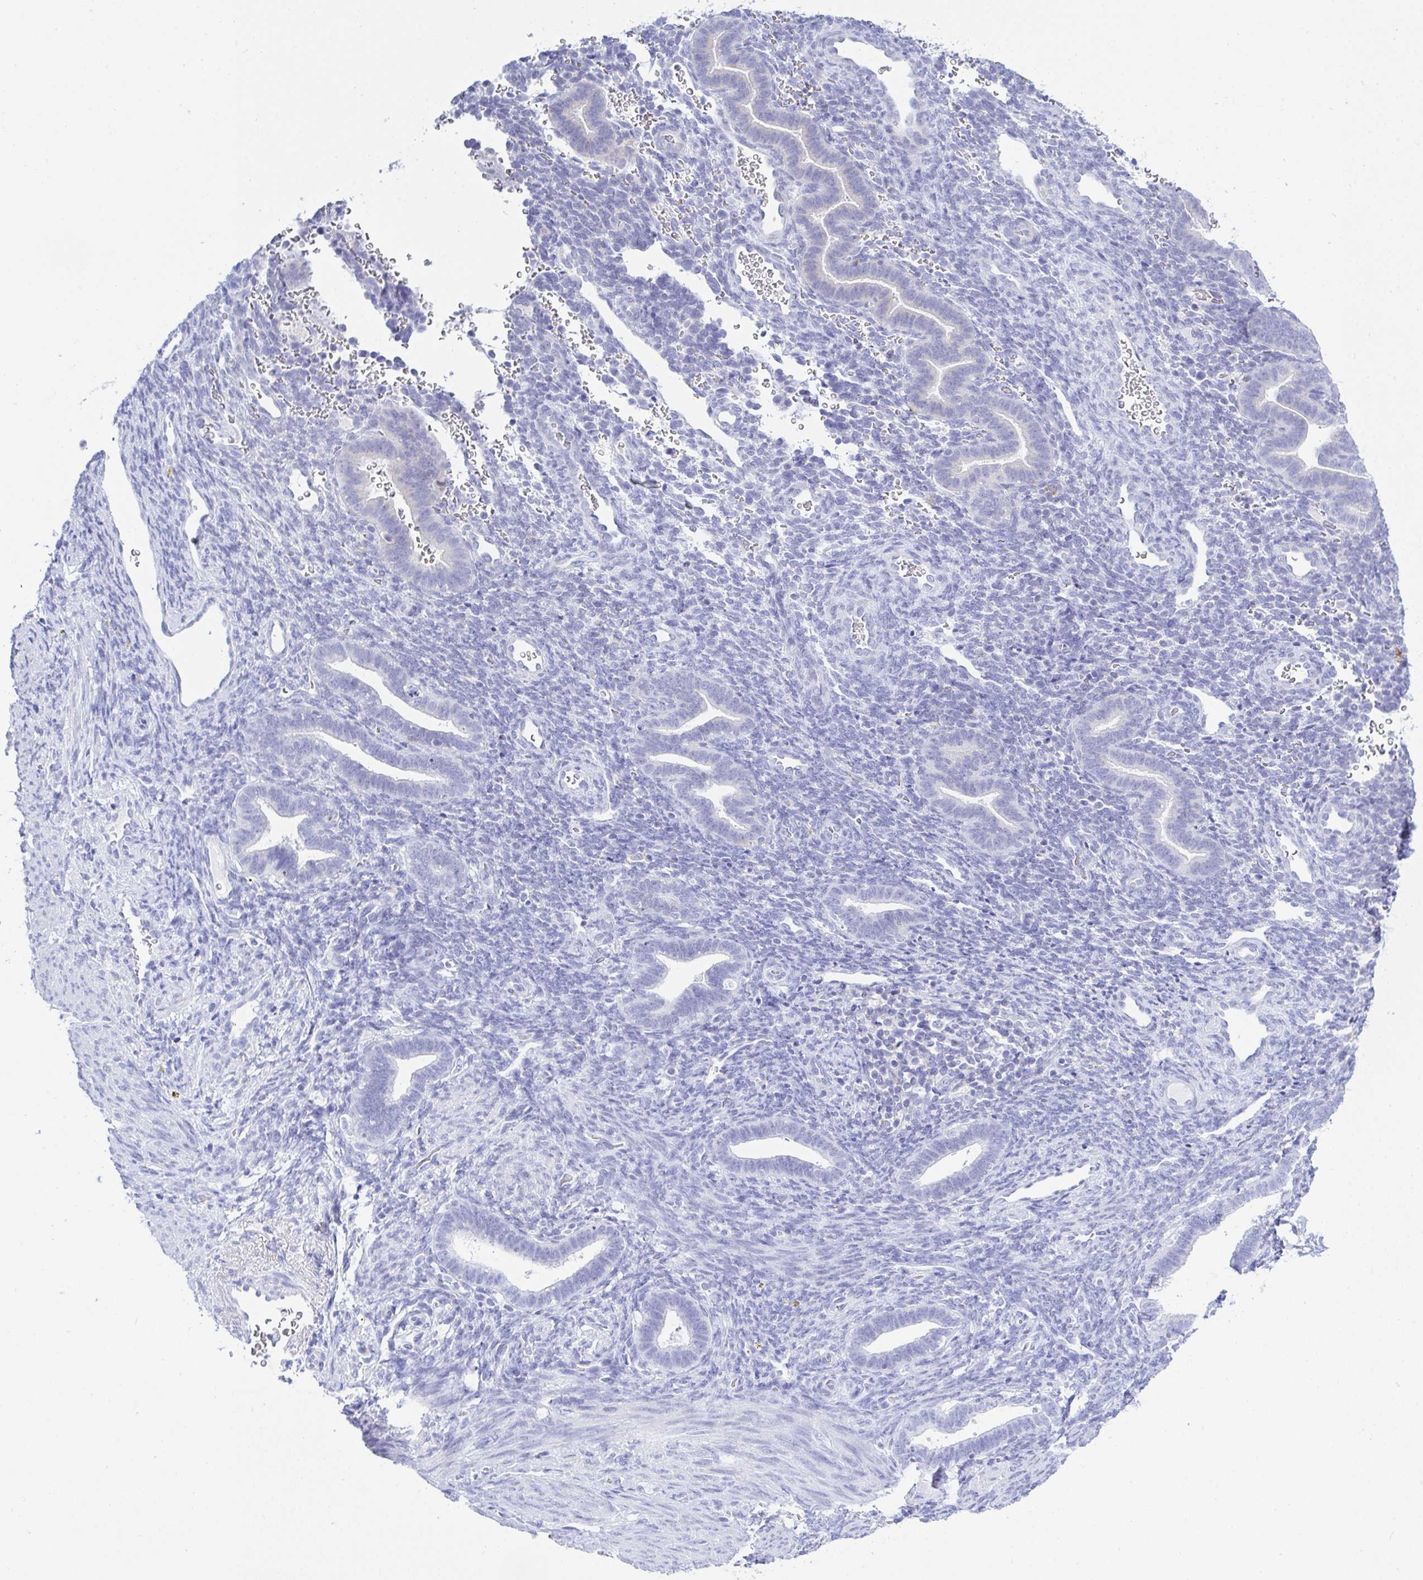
{"staining": {"intensity": "negative", "quantity": "none", "location": "none"}, "tissue": "endometrium", "cell_type": "Cells in endometrial stroma", "image_type": "normal", "snomed": [{"axis": "morphology", "description": "Normal tissue, NOS"}, {"axis": "topography", "description": "Endometrium"}], "caption": "Cells in endometrial stroma are negative for brown protein staining in unremarkable endometrium. (DAB (3,3'-diaminobenzidine) immunohistochemistry (IHC), high magnification).", "gene": "FRMD3", "patient": {"sex": "female", "age": 34}}